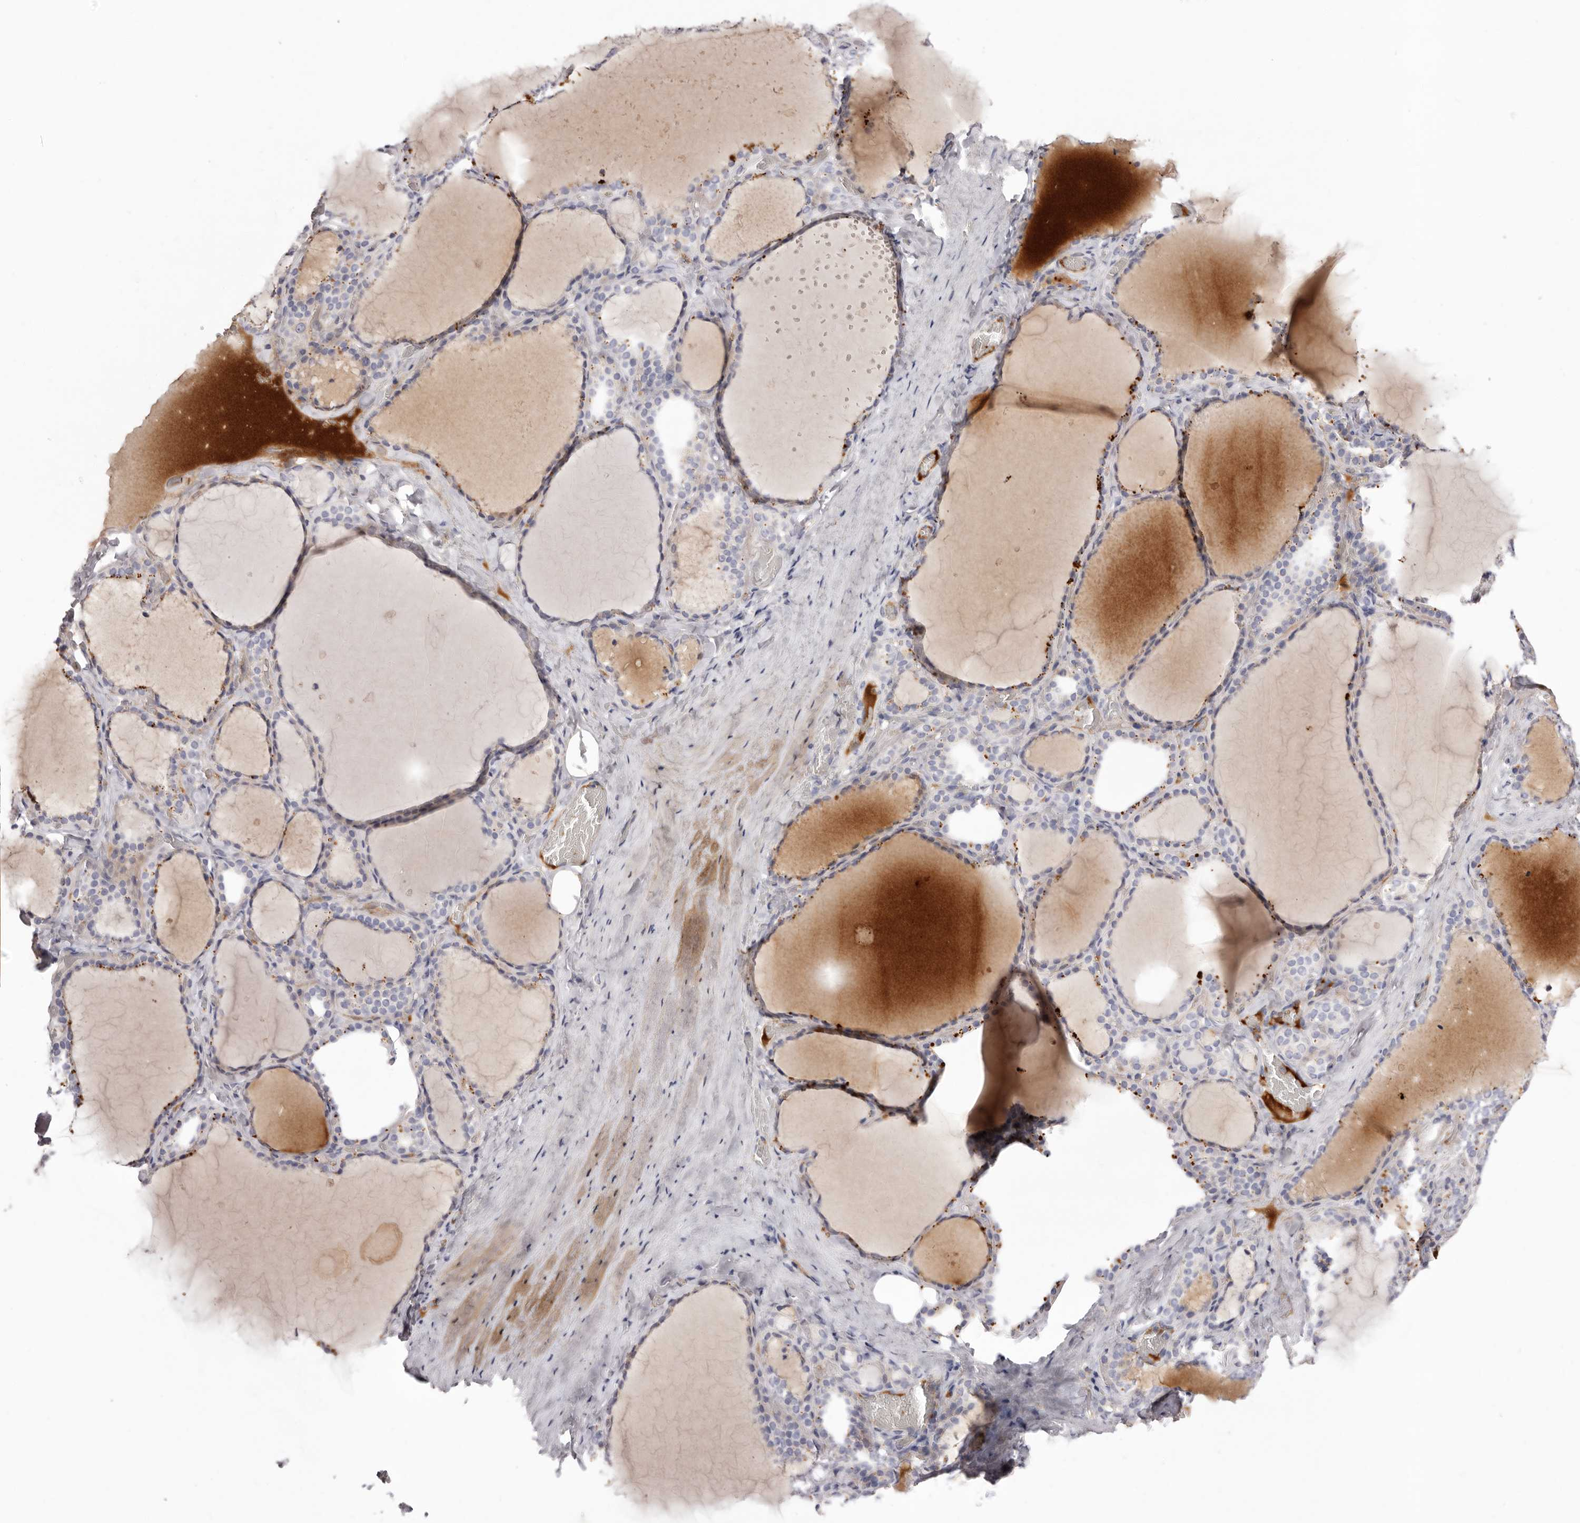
{"staining": {"intensity": "negative", "quantity": "none", "location": "none"}, "tissue": "thyroid gland", "cell_type": "Glandular cells", "image_type": "normal", "snomed": [{"axis": "morphology", "description": "Normal tissue, NOS"}, {"axis": "topography", "description": "Thyroid gland"}], "caption": "Immunohistochemical staining of unremarkable thyroid gland exhibits no significant expression in glandular cells. Nuclei are stained in blue.", "gene": "LMLN", "patient": {"sex": "female", "age": 22}}